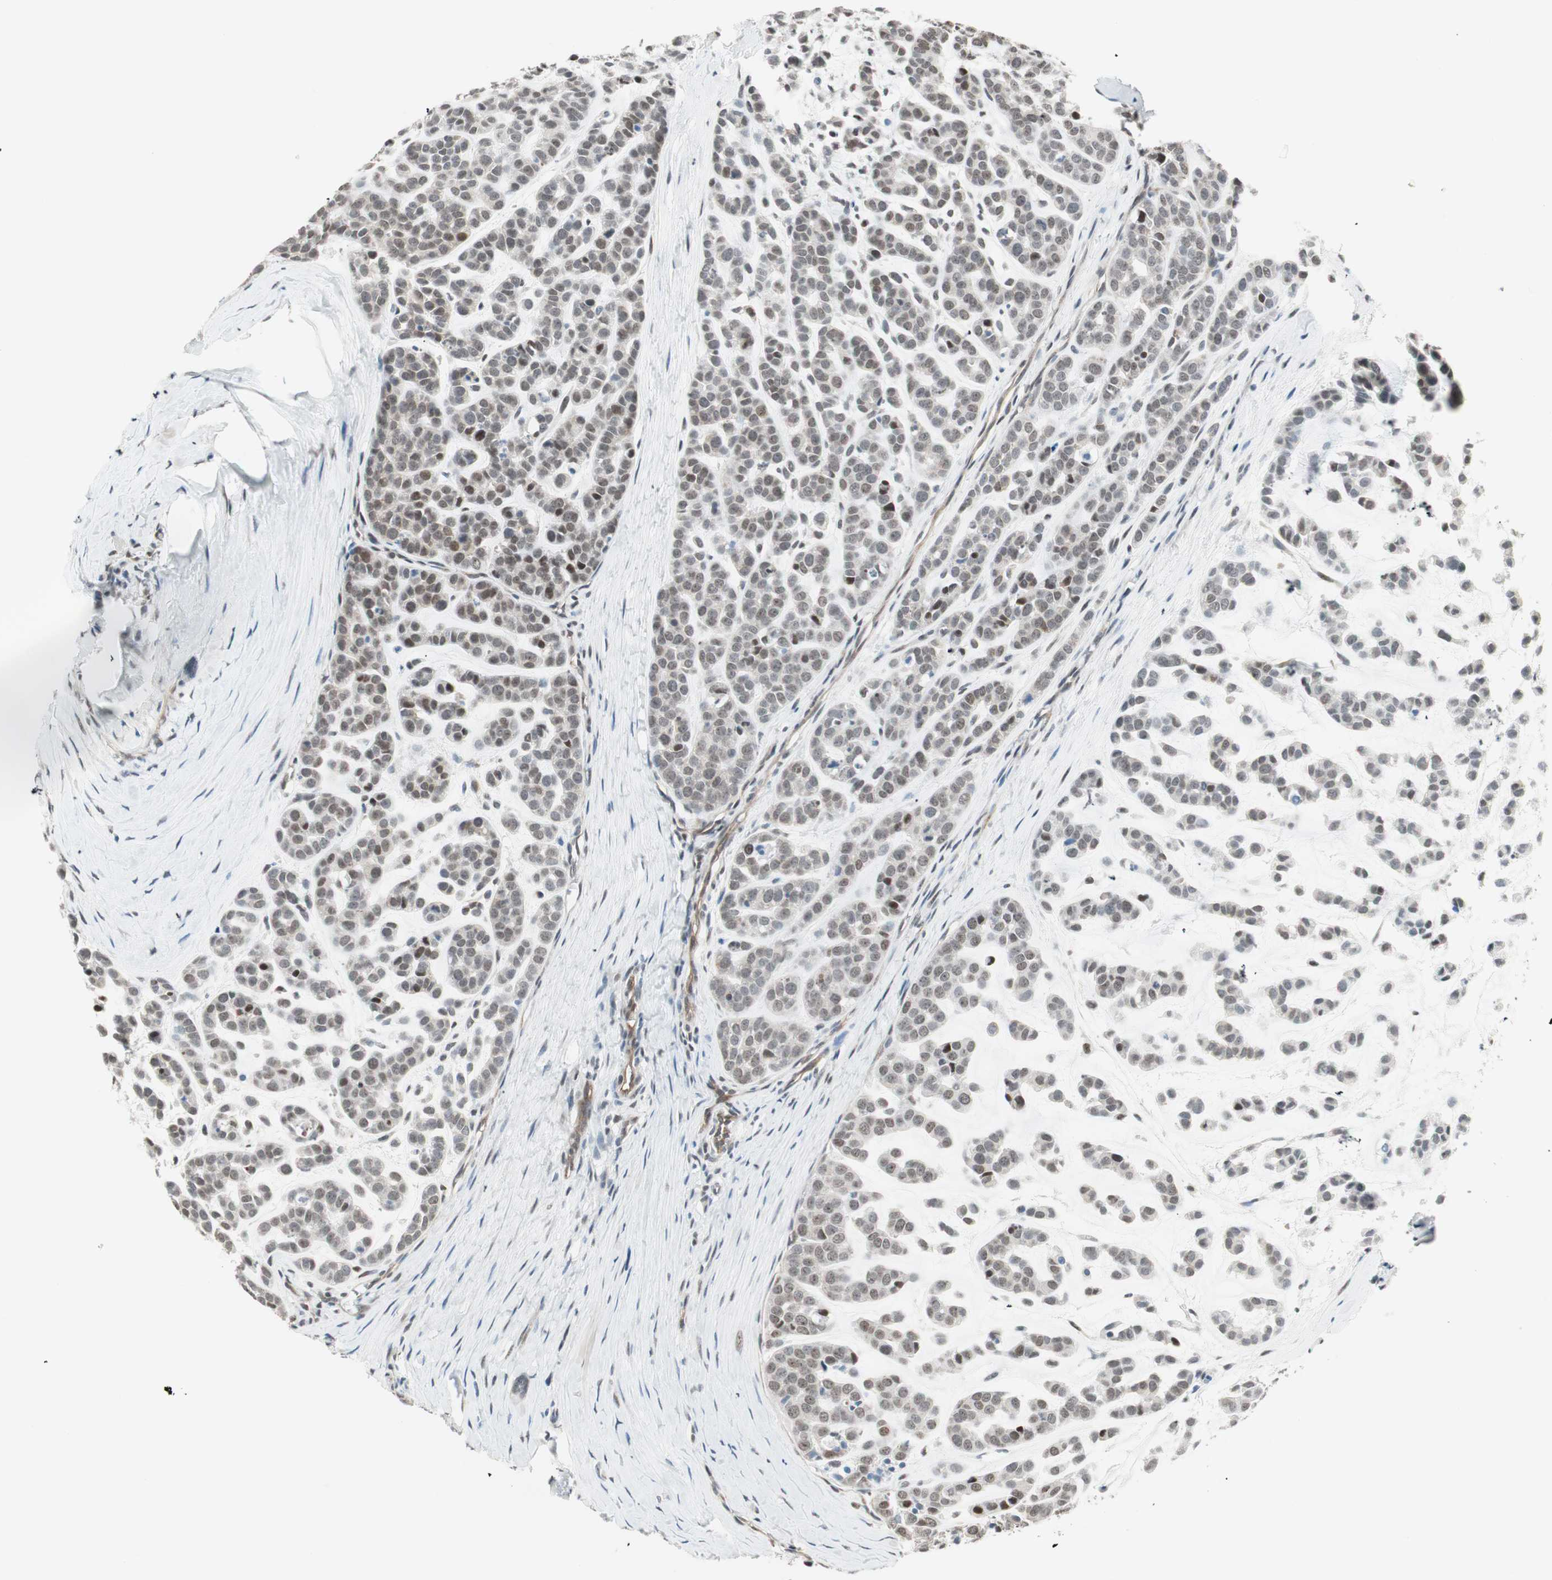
{"staining": {"intensity": "weak", "quantity": "25%-75%", "location": "nuclear"}, "tissue": "head and neck cancer", "cell_type": "Tumor cells", "image_type": "cancer", "snomed": [{"axis": "morphology", "description": "Adenocarcinoma, NOS"}, {"axis": "morphology", "description": "Adenoma, NOS"}, {"axis": "topography", "description": "Head-Neck"}], "caption": "Protein expression analysis of head and neck cancer exhibits weak nuclear expression in approximately 25%-75% of tumor cells.", "gene": "ZBTB17", "patient": {"sex": "female", "age": 55}}